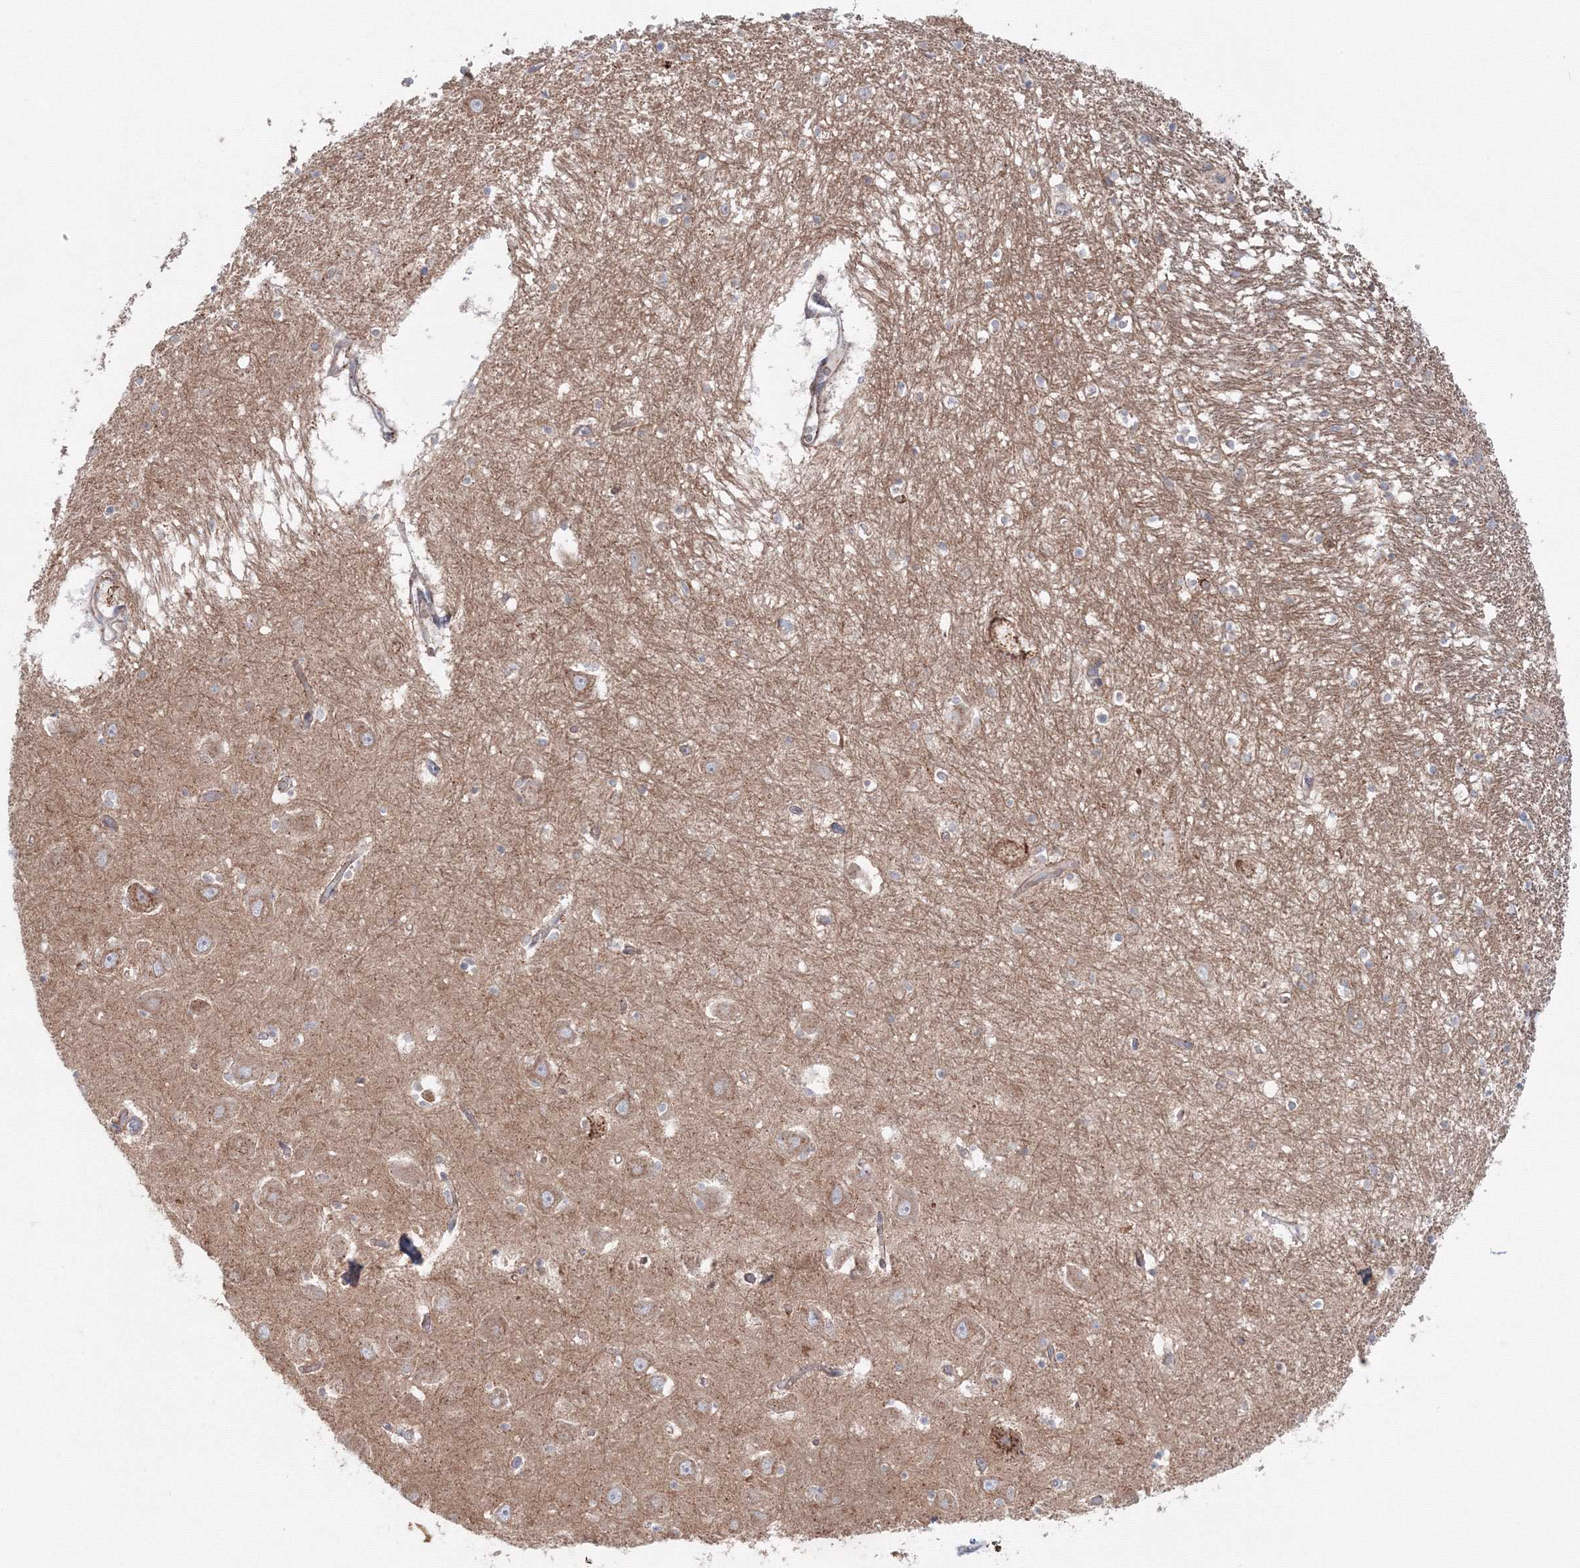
{"staining": {"intensity": "weak", "quantity": "<25%", "location": "cytoplasmic/membranous"}, "tissue": "hippocampus", "cell_type": "Glial cells", "image_type": "normal", "snomed": [{"axis": "morphology", "description": "Normal tissue, NOS"}, {"axis": "topography", "description": "Hippocampus"}], "caption": "A high-resolution micrograph shows IHC staining of unremarkable hippocampus, which shows no significant positivity in glial cells.", "gene": "SH3PXD2A", "patient": {"sex": "male", "age": 70}}